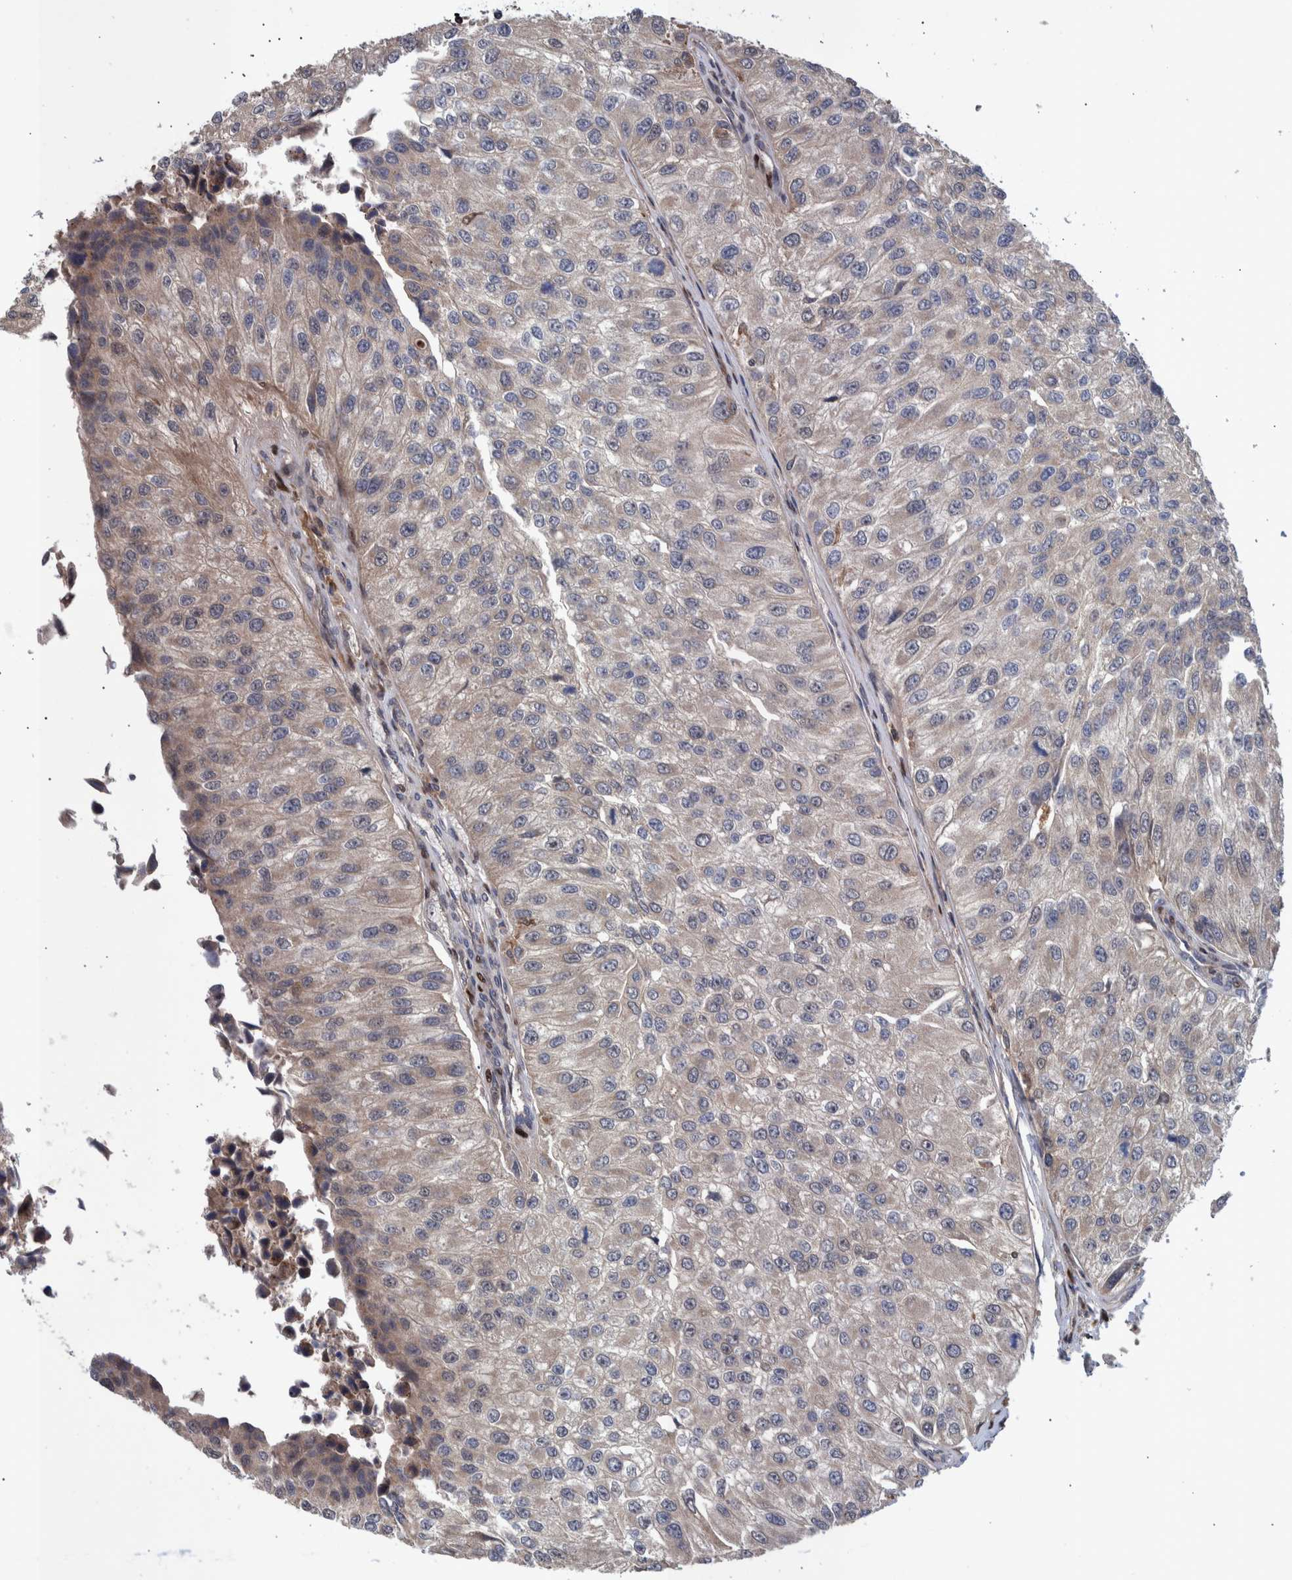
{"staining": {"intensity": "weak", "quantity": "<25%", "location": "cytoplasmic/membranous"}, "tissue": "urothelial cancer", "cell_type": "Tumor cells", "image_type": "cancer", "snomed": [{"axis": "morphology", "description": "Urothelial carcinoma, High grade"}, {"axis": "topography", "description": "Kidney"}, {"axis": "topography", "description": "Urinary bladder"}], "caption": "IHC photomicrograph of urothelial carcinoma (high-grade) stained for a protein (brown), which demonstrates no positivity in tumor cells.", "gene": "SHISA6", "patient": {"sex": "male", "age": 77}}